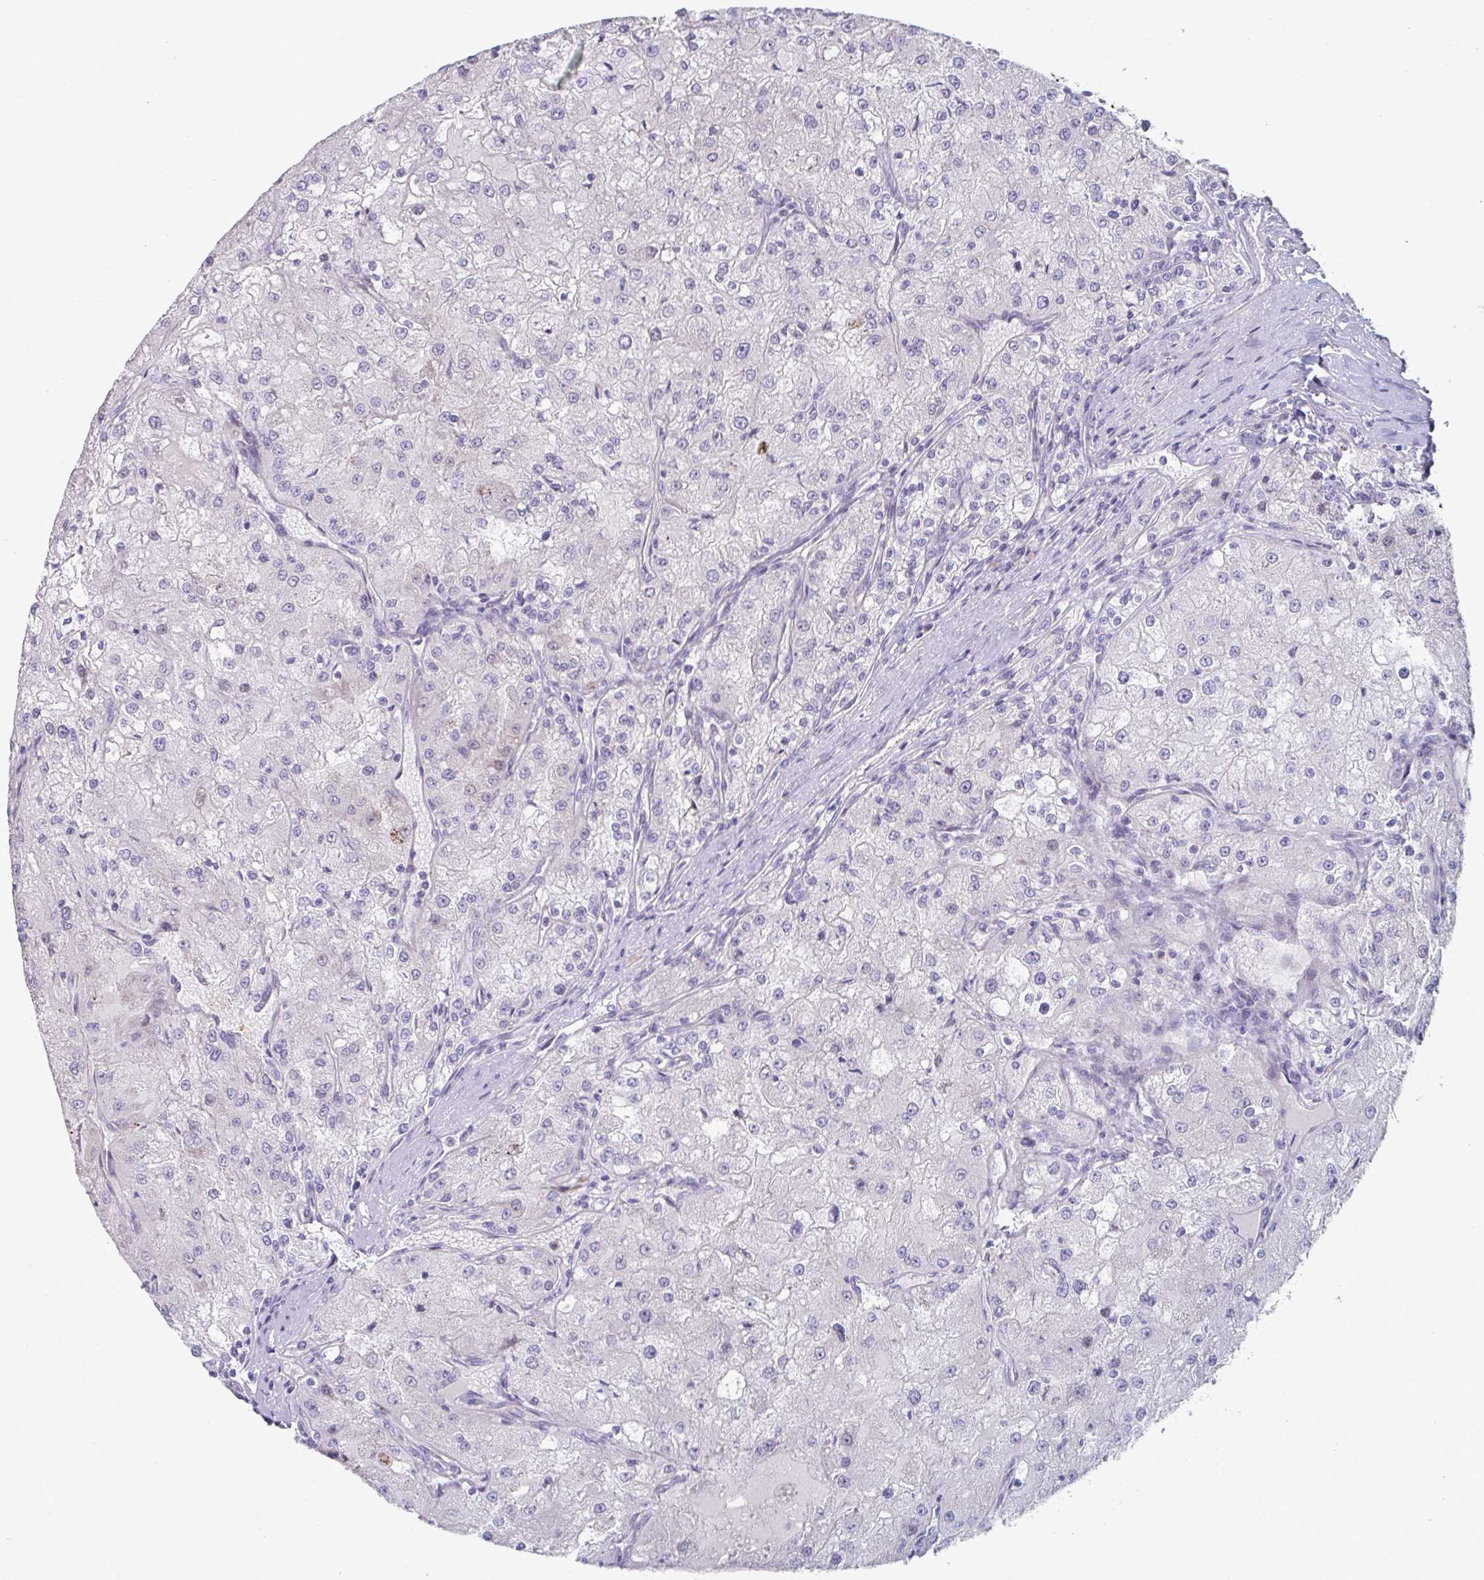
{"staining": {"intensity": "negative", "quantity": "none", "location": "none"}, "tissue": "renal cancer", "cell_type": "Tumor cells", "image_type": "cancer", "snomed": [{"axis": "morphology", "description": "Adenocarcinoma, NOS"}, {"axis": "topography", "description": "Kidney"}], "caption": "This is an IHC image of adenocarcinoma (renal). There is no positivity in tumor cells.", "gene": "A1CF", "patient": {"sex": "female", "age": 74}}